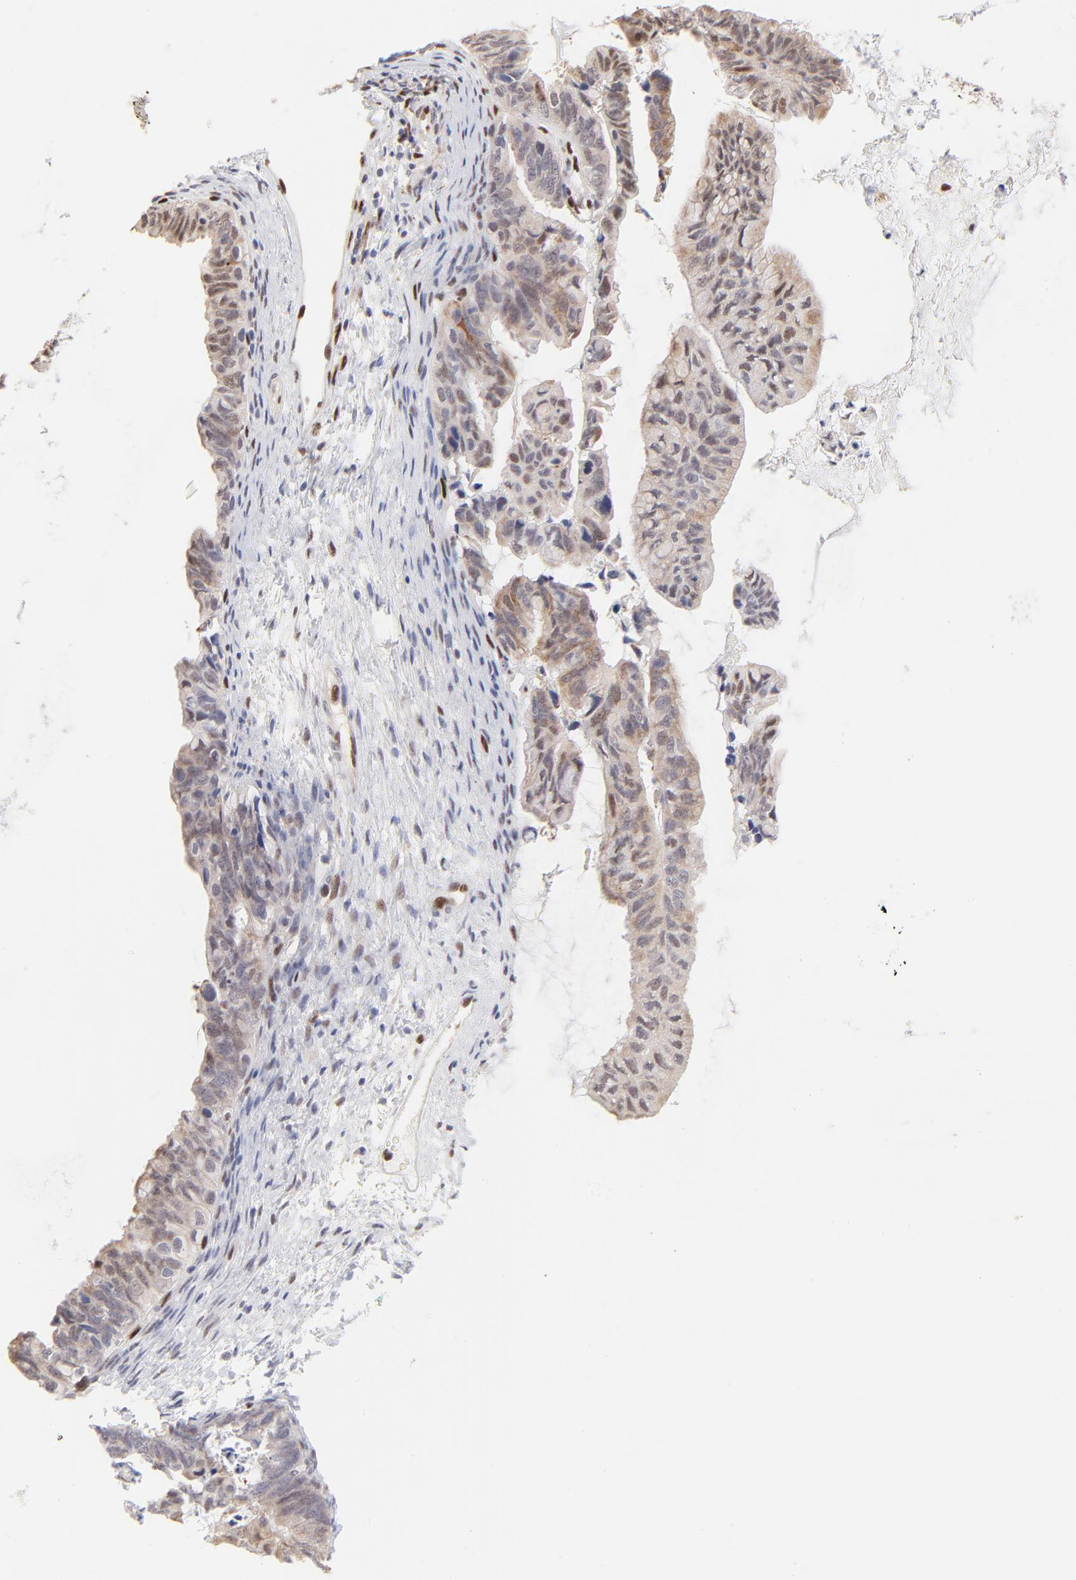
{"staining": {"intensity": "moderate", "quantity": "25%-75%", "location": "nuclear"}, "tissue": "ovarian cancer", "cell_type": "Tumor cells", "image_type": "cancer", "snomed": [{"axis": "morphology", "description": "Cystadenocarcinoma, mucinous, NOS"}, {"axis": "topography", "description": "Ovary"}], "caption": "Protein staining exhibits moderate nuclear staining in about 25%-75% of tumor cells in ovarian cancer (mucinous cystadenocarcinoma).", "gene": "STAT3", "patient": {"sex": "female", "age": 36}}